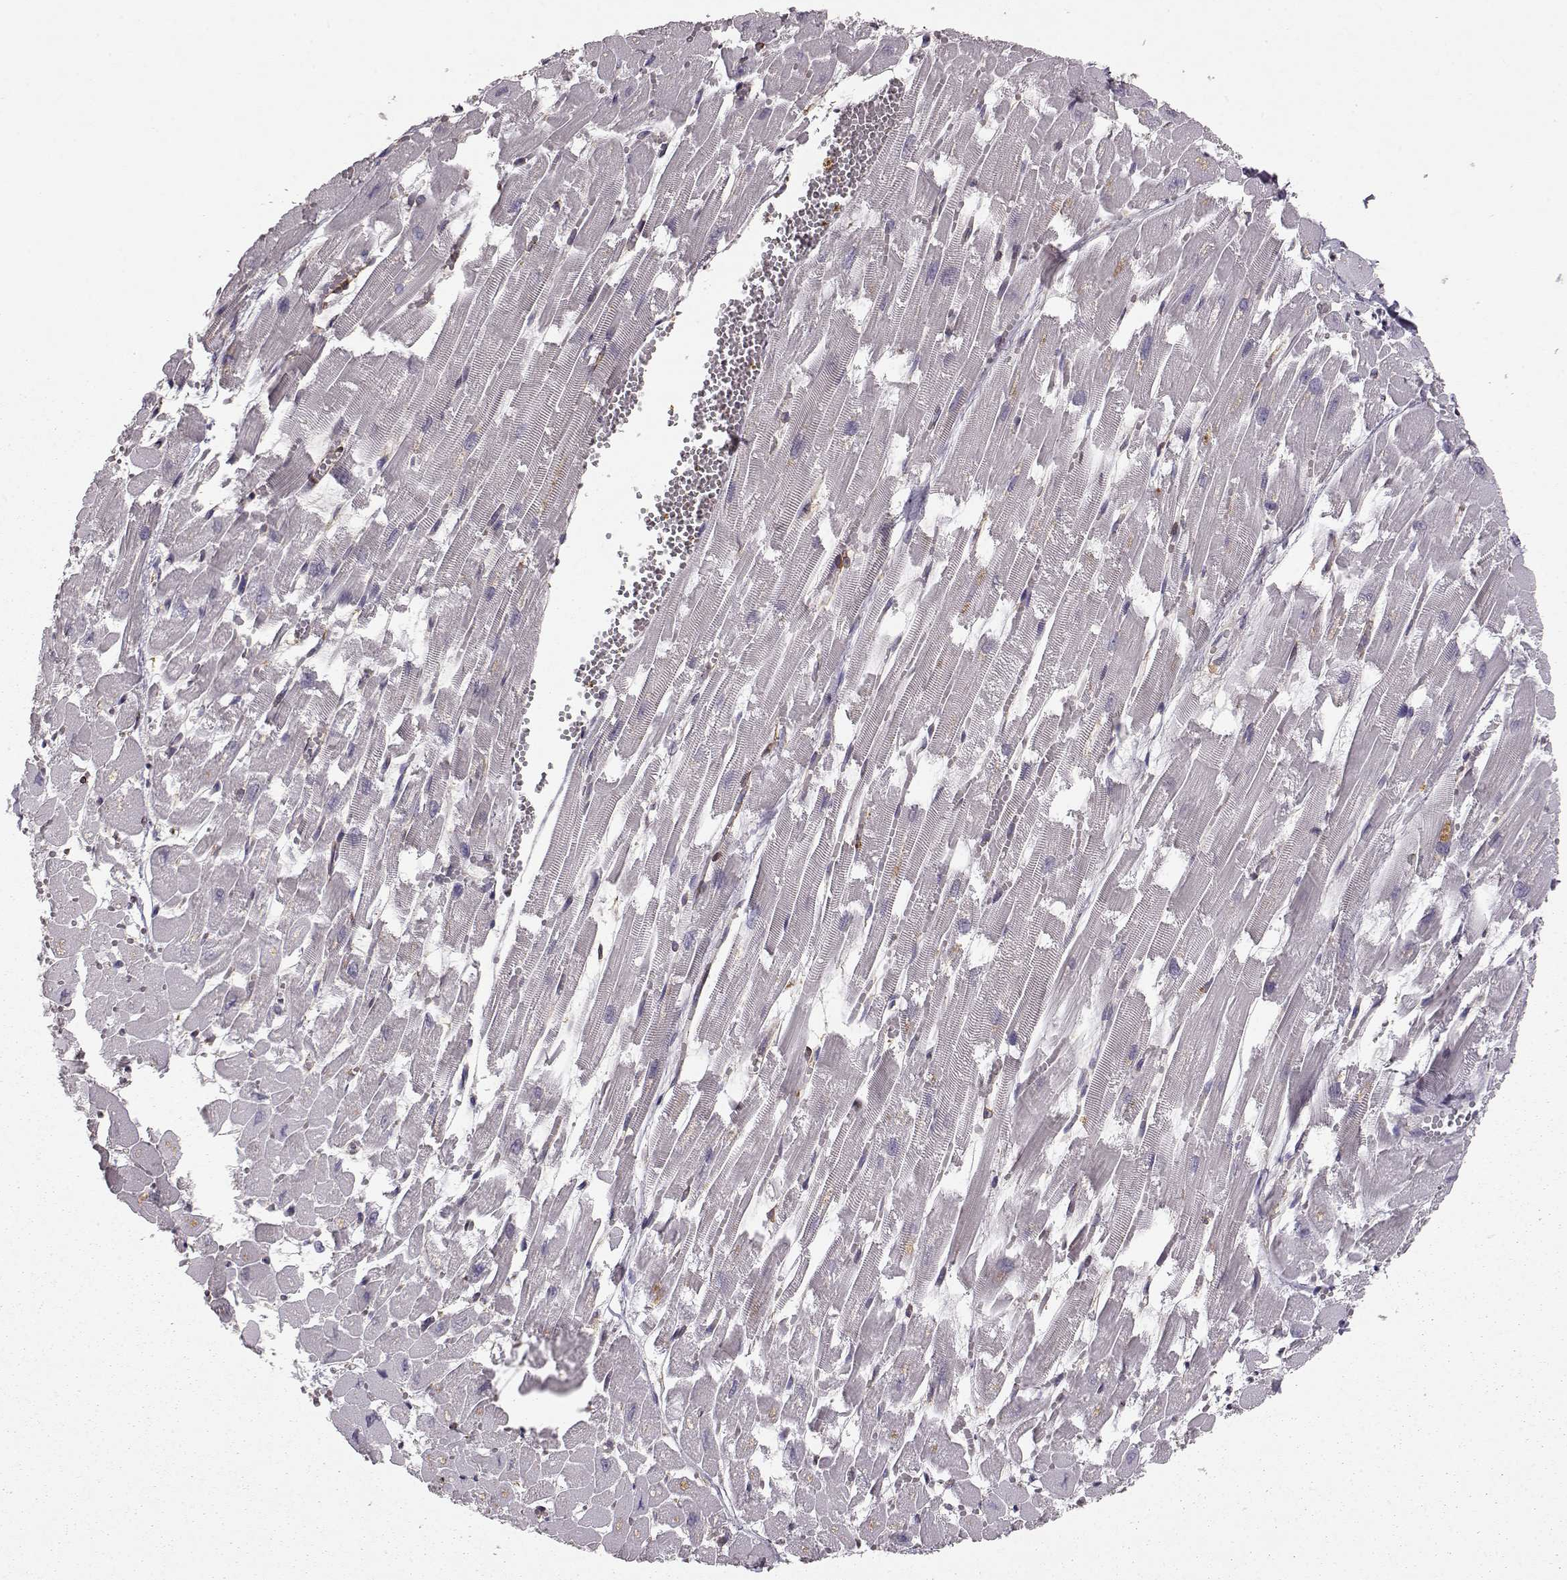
{"staining": {"intensity": "negative", "quantity": "none", "location": "none"}, "tissue": "heart muscle", "cell_type": "Cardiomyocytes", "image_type": "normal", "snomed": [{"axis": "morphology", "description": "Normal tissue, NOS"}, {"axis": "topography", "description": "Heart"}], "caption": "Cardiomyocytes are negative for brown protein staining in benign heart muscle. Brightfield microscopy of immunohistochemistry stained with DAB (3,3'-diaminobenzidine) (brown) and hematoxylin (blue), captured at high magnification.", "gene": "GHR", "patient": {"sex": "female", "age": 52}}